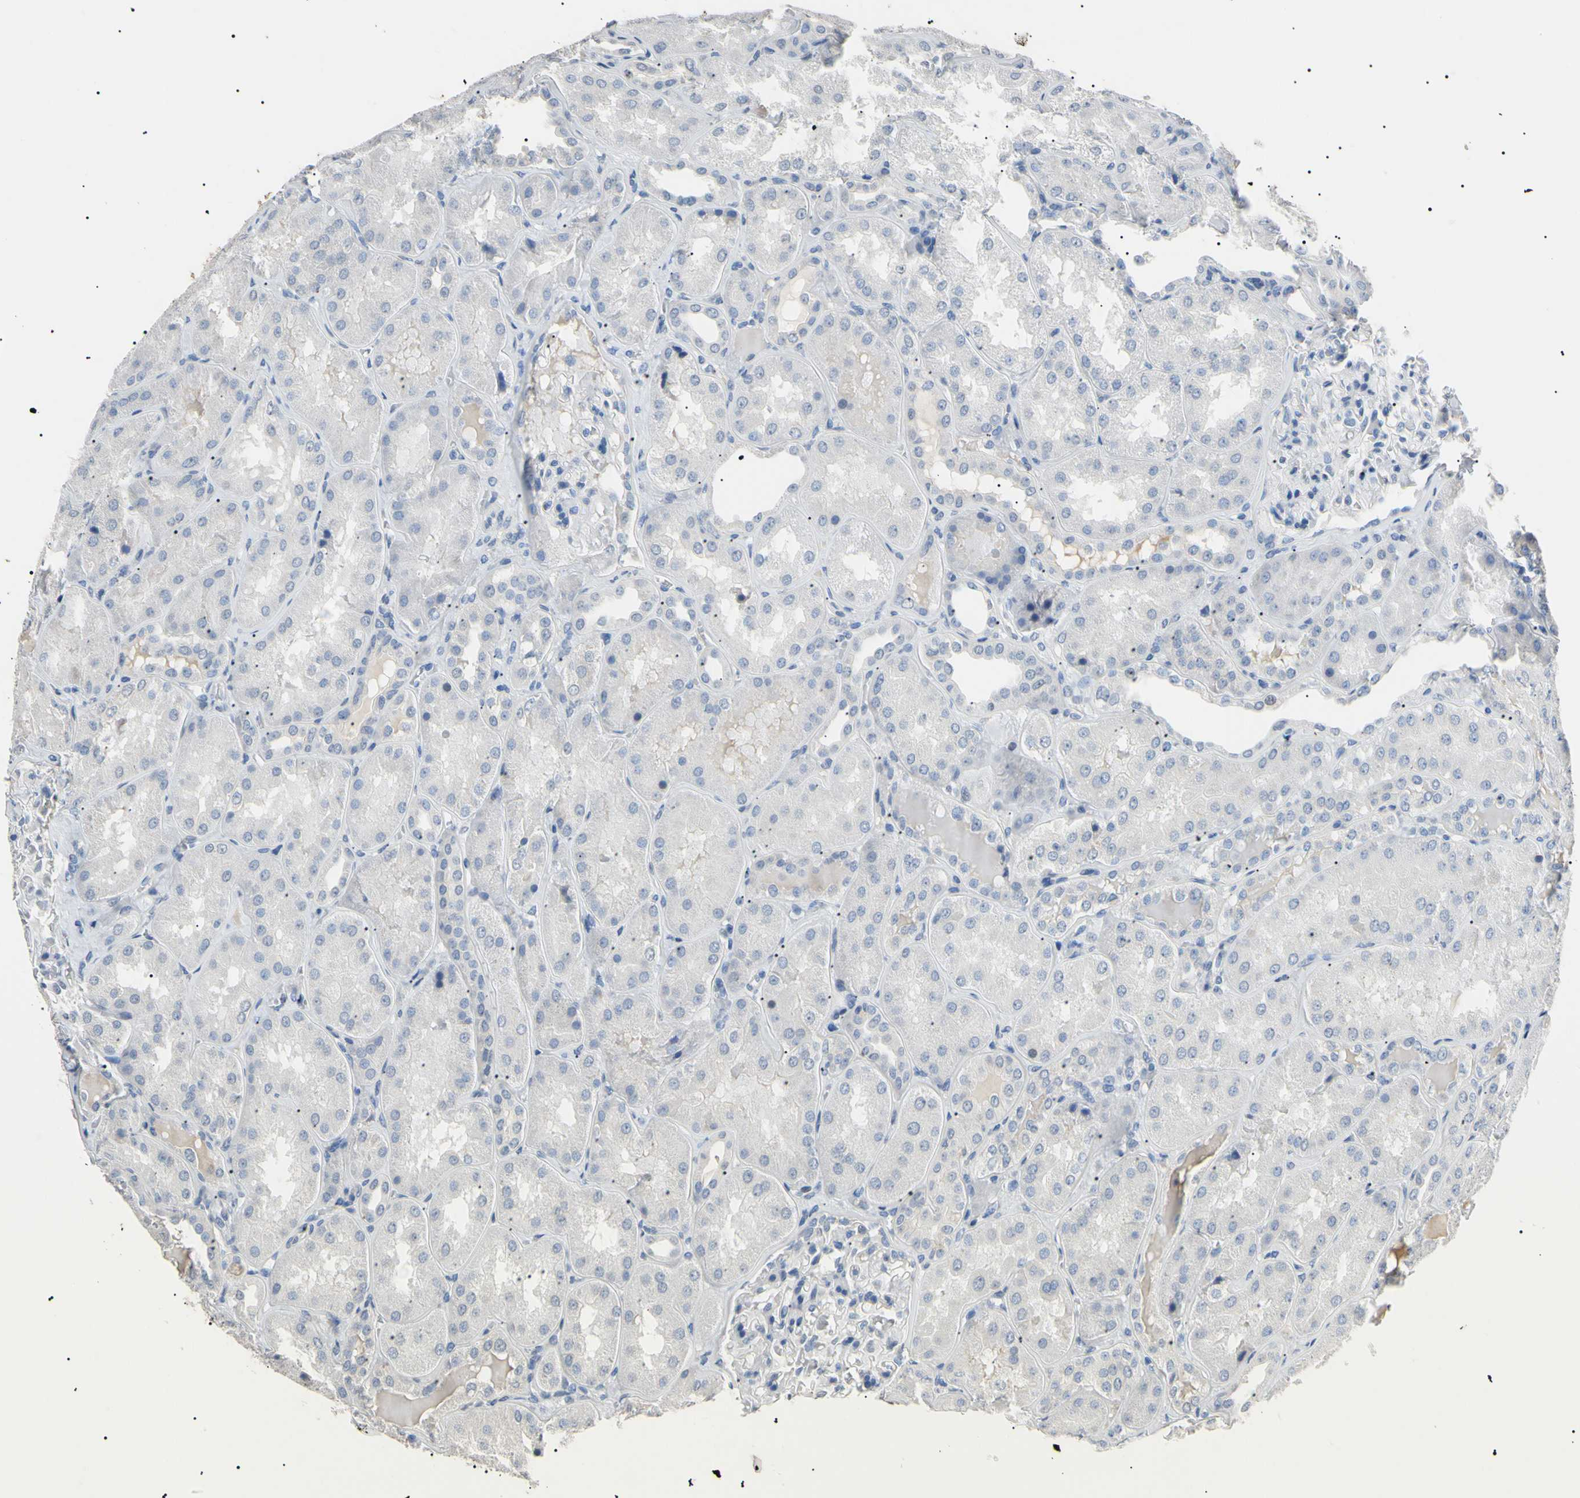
{"staining": {"intensity": "negative", "quantity": "none", "location": "none"}, "tissue": "kidney", "cell_type": "Cells in glomeruli", "image_type": "normal", "snomed": [{"axis": "morphology", "description": "Normal tissue, NOS"}, {"axis": "topography", "description": "Kidney"}], "caption": "Benign kidney was stained to show a protein in brown. There is no significant staining in cells in glomeruli. (DAB immunohistochemistry, high magnification).", "gene": "CGB3", "patient": {"sex": "female", "age": 56}}